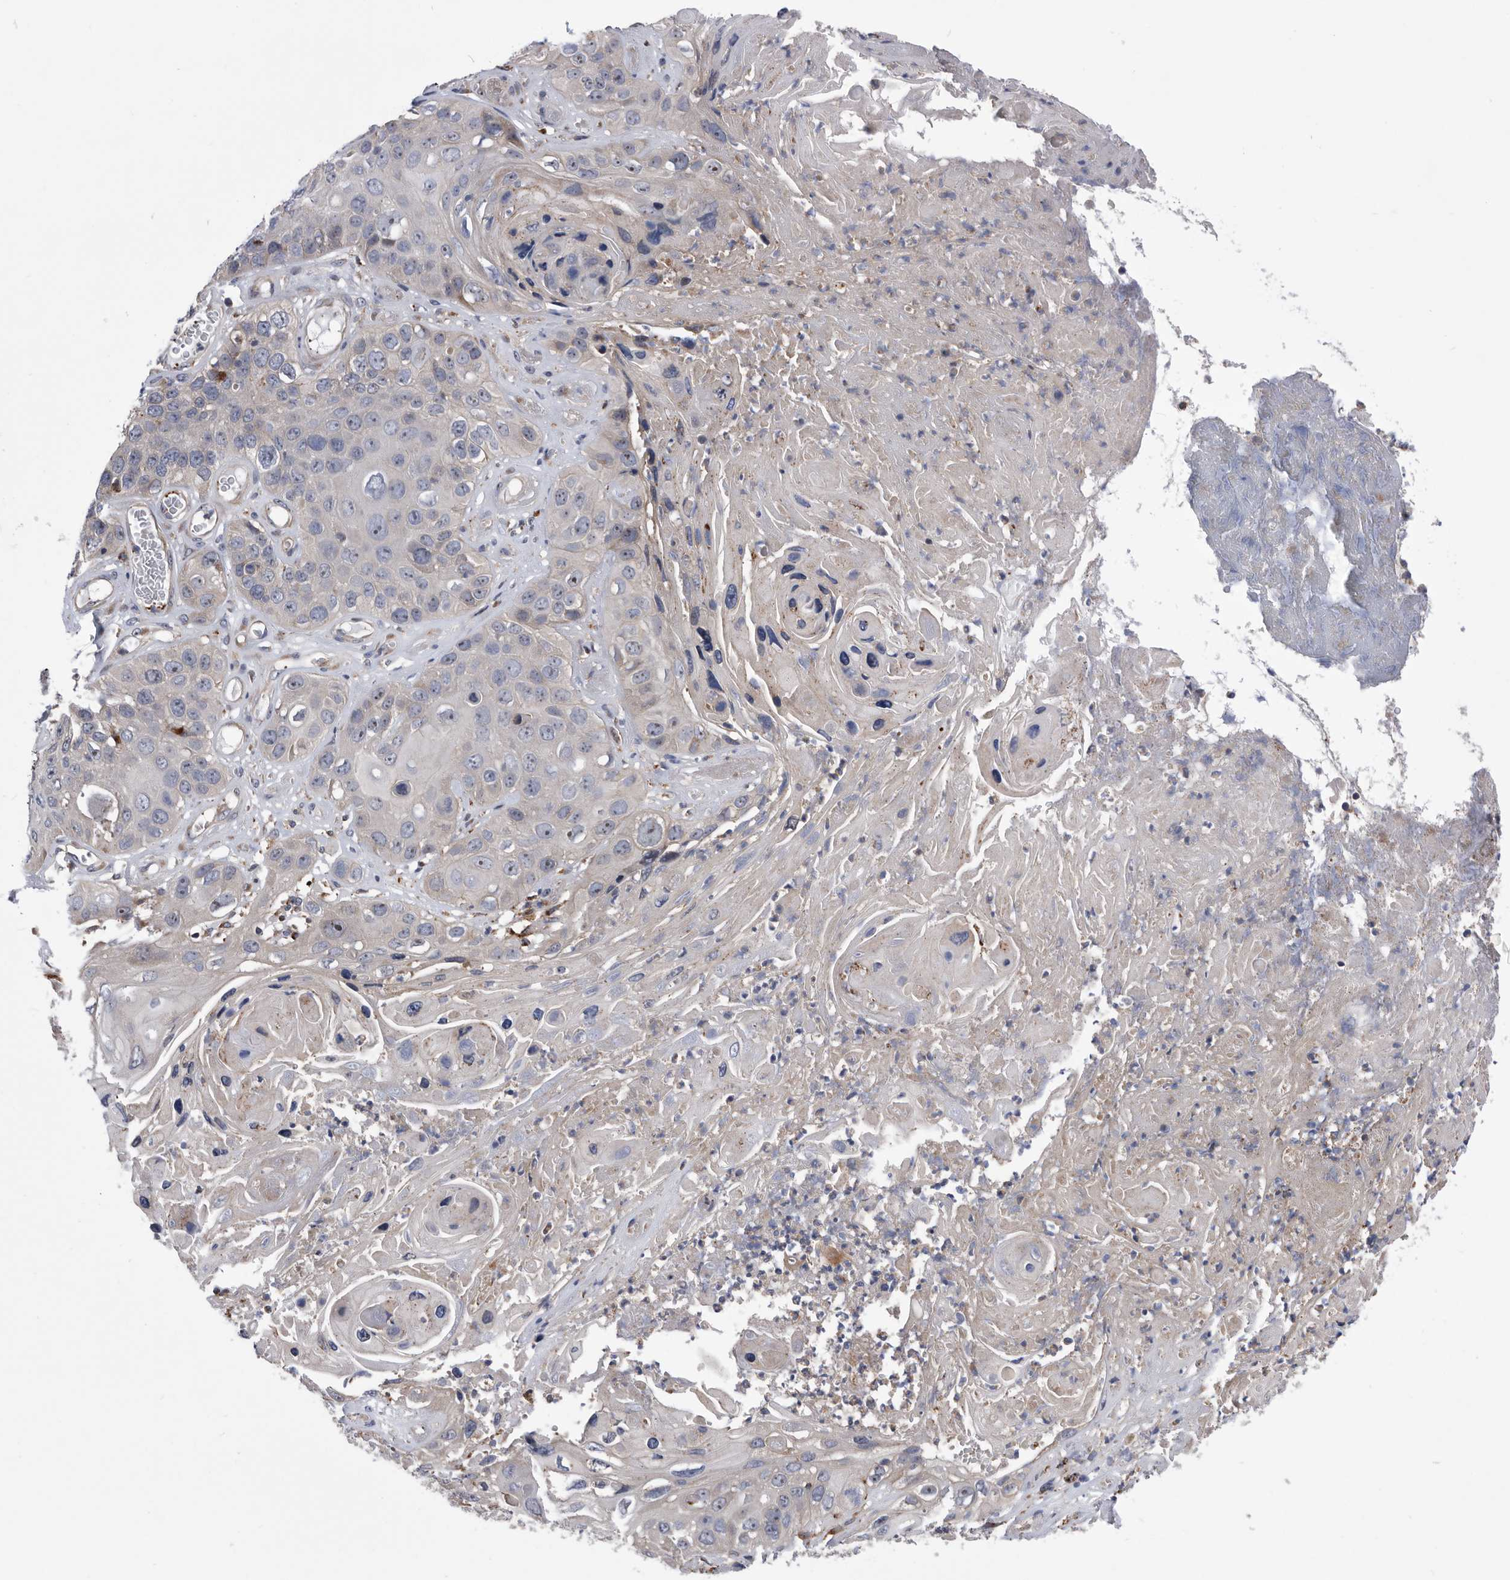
{"staining": {"intensity": "negative", "quantity": "none", "location": "none"}, "tissue": "skin cancer", "cell_type": "Tumor cells", "image_type": "cancer", "snomed": [{"axis": "morphology", "description": "Squamous cell carcinoma, NOS"}, {"axis": "topography", "description": "Skin"}], "caption": "Tumor cells show no significant protein staining in skin cancer. (DAB IHC with hematoxylin counter stain).", "gene": "BAIAP3", "patient": {"sex": "male", "age": 55}}